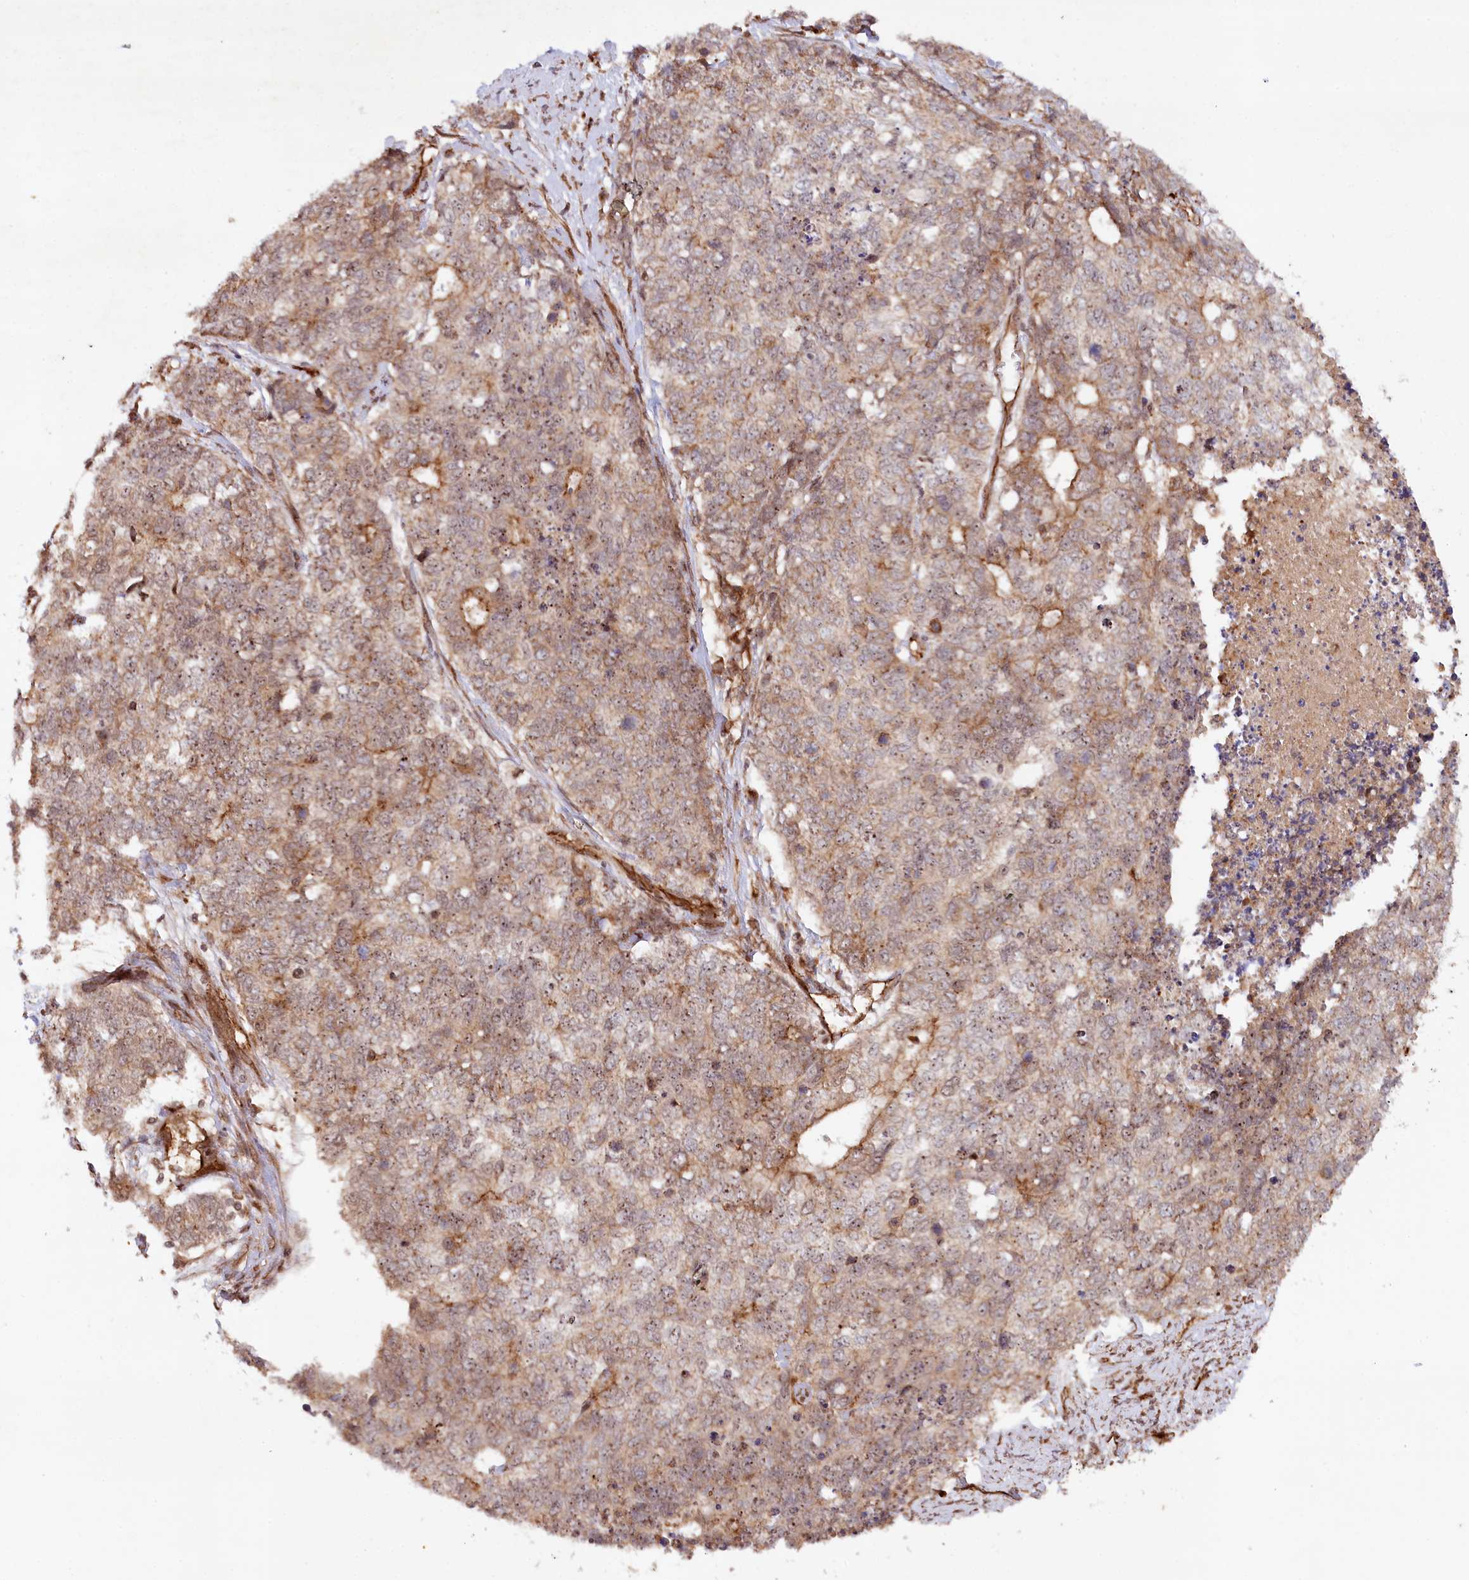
{"staining": {"intensity": "weak", "quantity": ">75%", "location": "cytoplasmic/membranous,nuclear"}, "tissue": "cervical cancer", "cell_type": "Tumor cells", "image_type": "cancer", "snomed": [{"axis": "morphology", "description": "Squamous cell carcinoma, NOS"}, {"axis": "topography", "description": "Cervix"}], "caption": "The histopathology image exhibits a brown stain indicating the presence of a protein in the cytoplasmic/membranous and nuclear of tumor cells in cervical cancer.", "gene": "ALKBH8", "patient": {"sex": "female", "age": 63}}